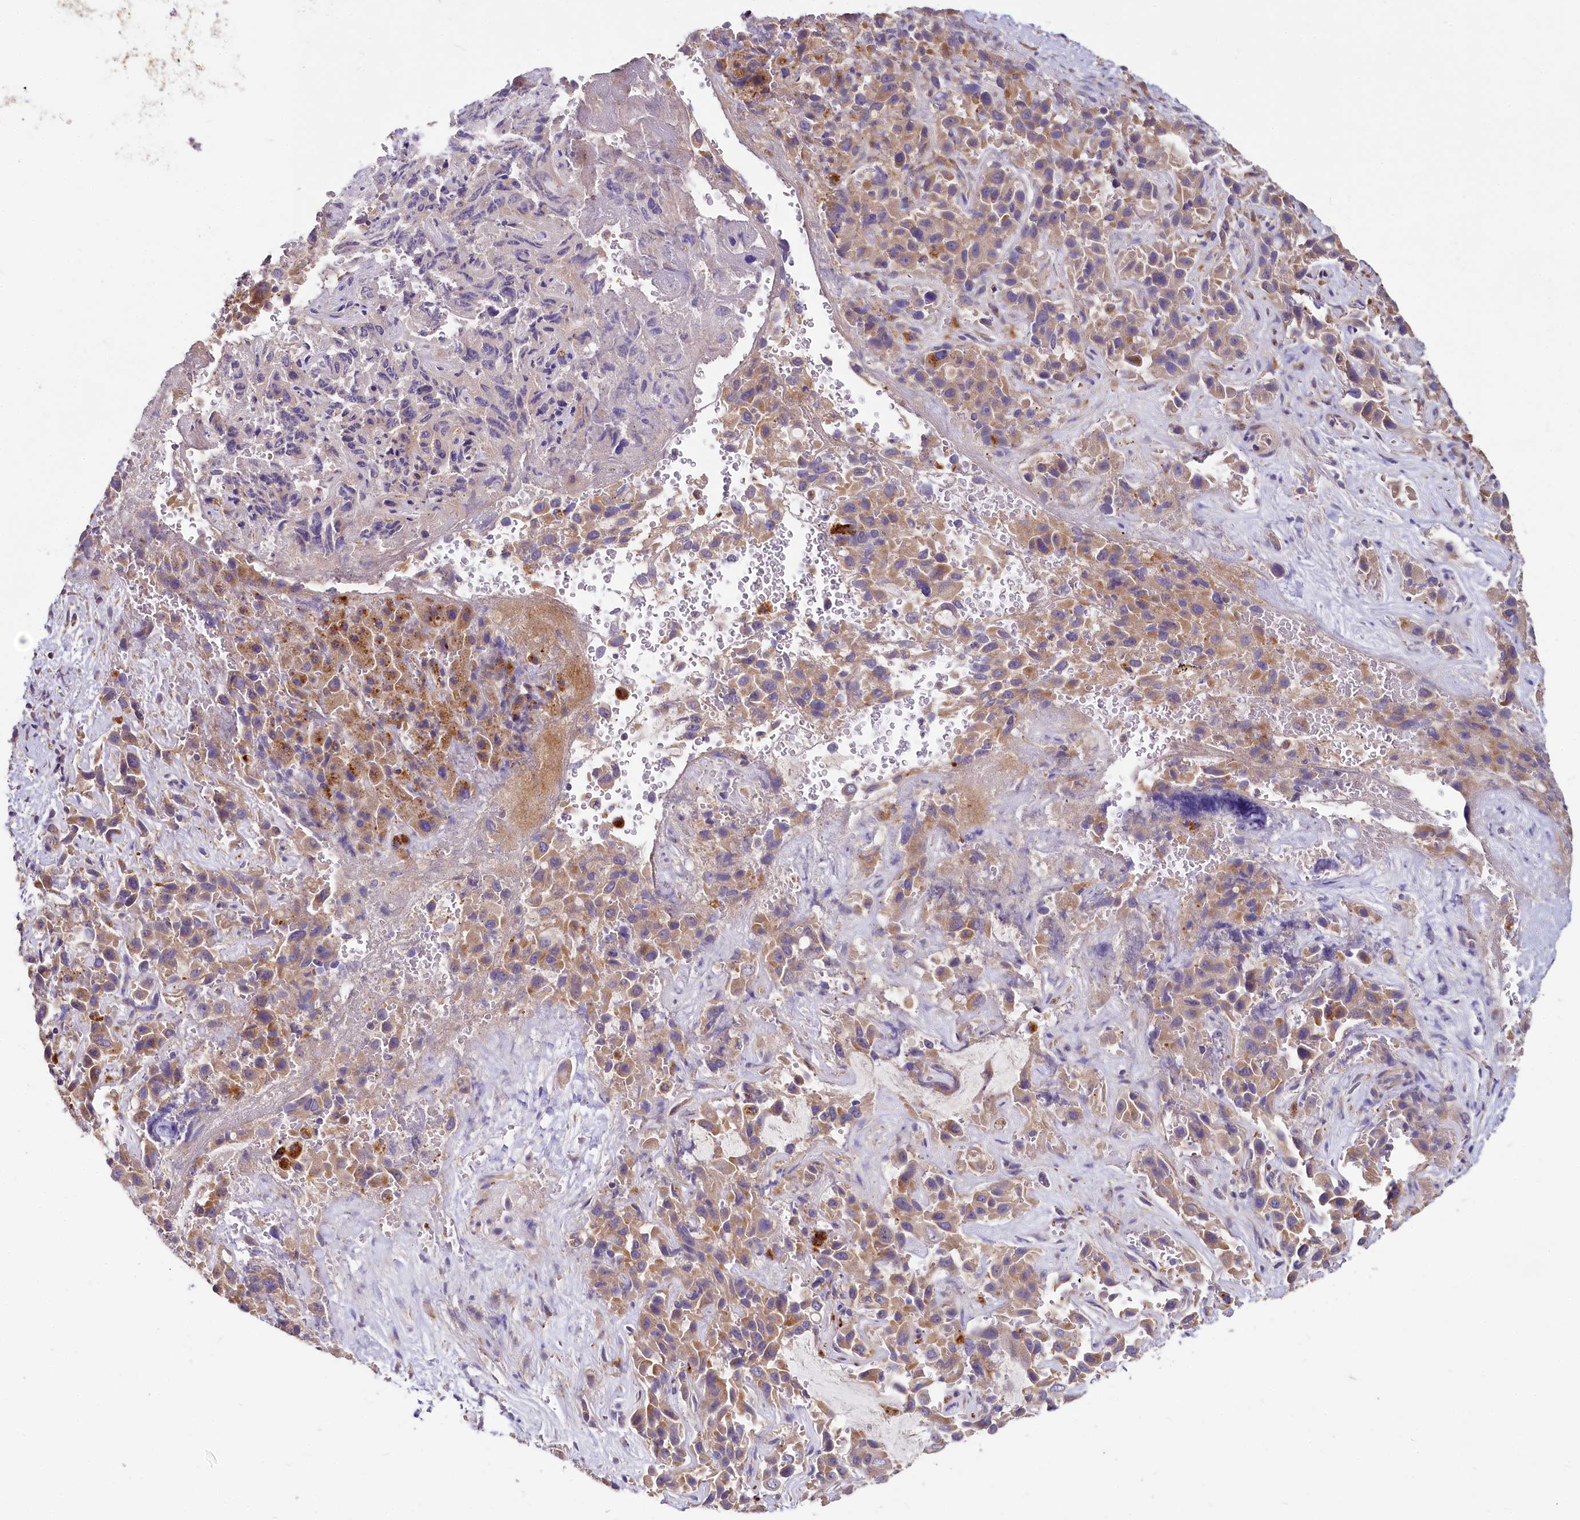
{"staining": {"intensity": "moderate", "quantity": ">75%", "location": "cytoplasmic/membranous"}, "tissue": "liver cancer", "cell_type": "Tumor cells", "image_type": "cancer", "snomed": [{"axis": "morphology", "description": "Cholangiocarcinoma"}, {"axis": "topography", "description": "Liver"}], "caption": "The image shows immunohistochemical staining of cholangiocarcinoma (liver). There is moderate cytoplasmic/membranous expression is seen in about >75% of tumor cells. (DAB (3,3'-diaminobenzidine) IHC, brown staining for protein, blue staining for nuclei).", "gene": "SPRYD3", "patient": {"sex": "female", "age": 52}}